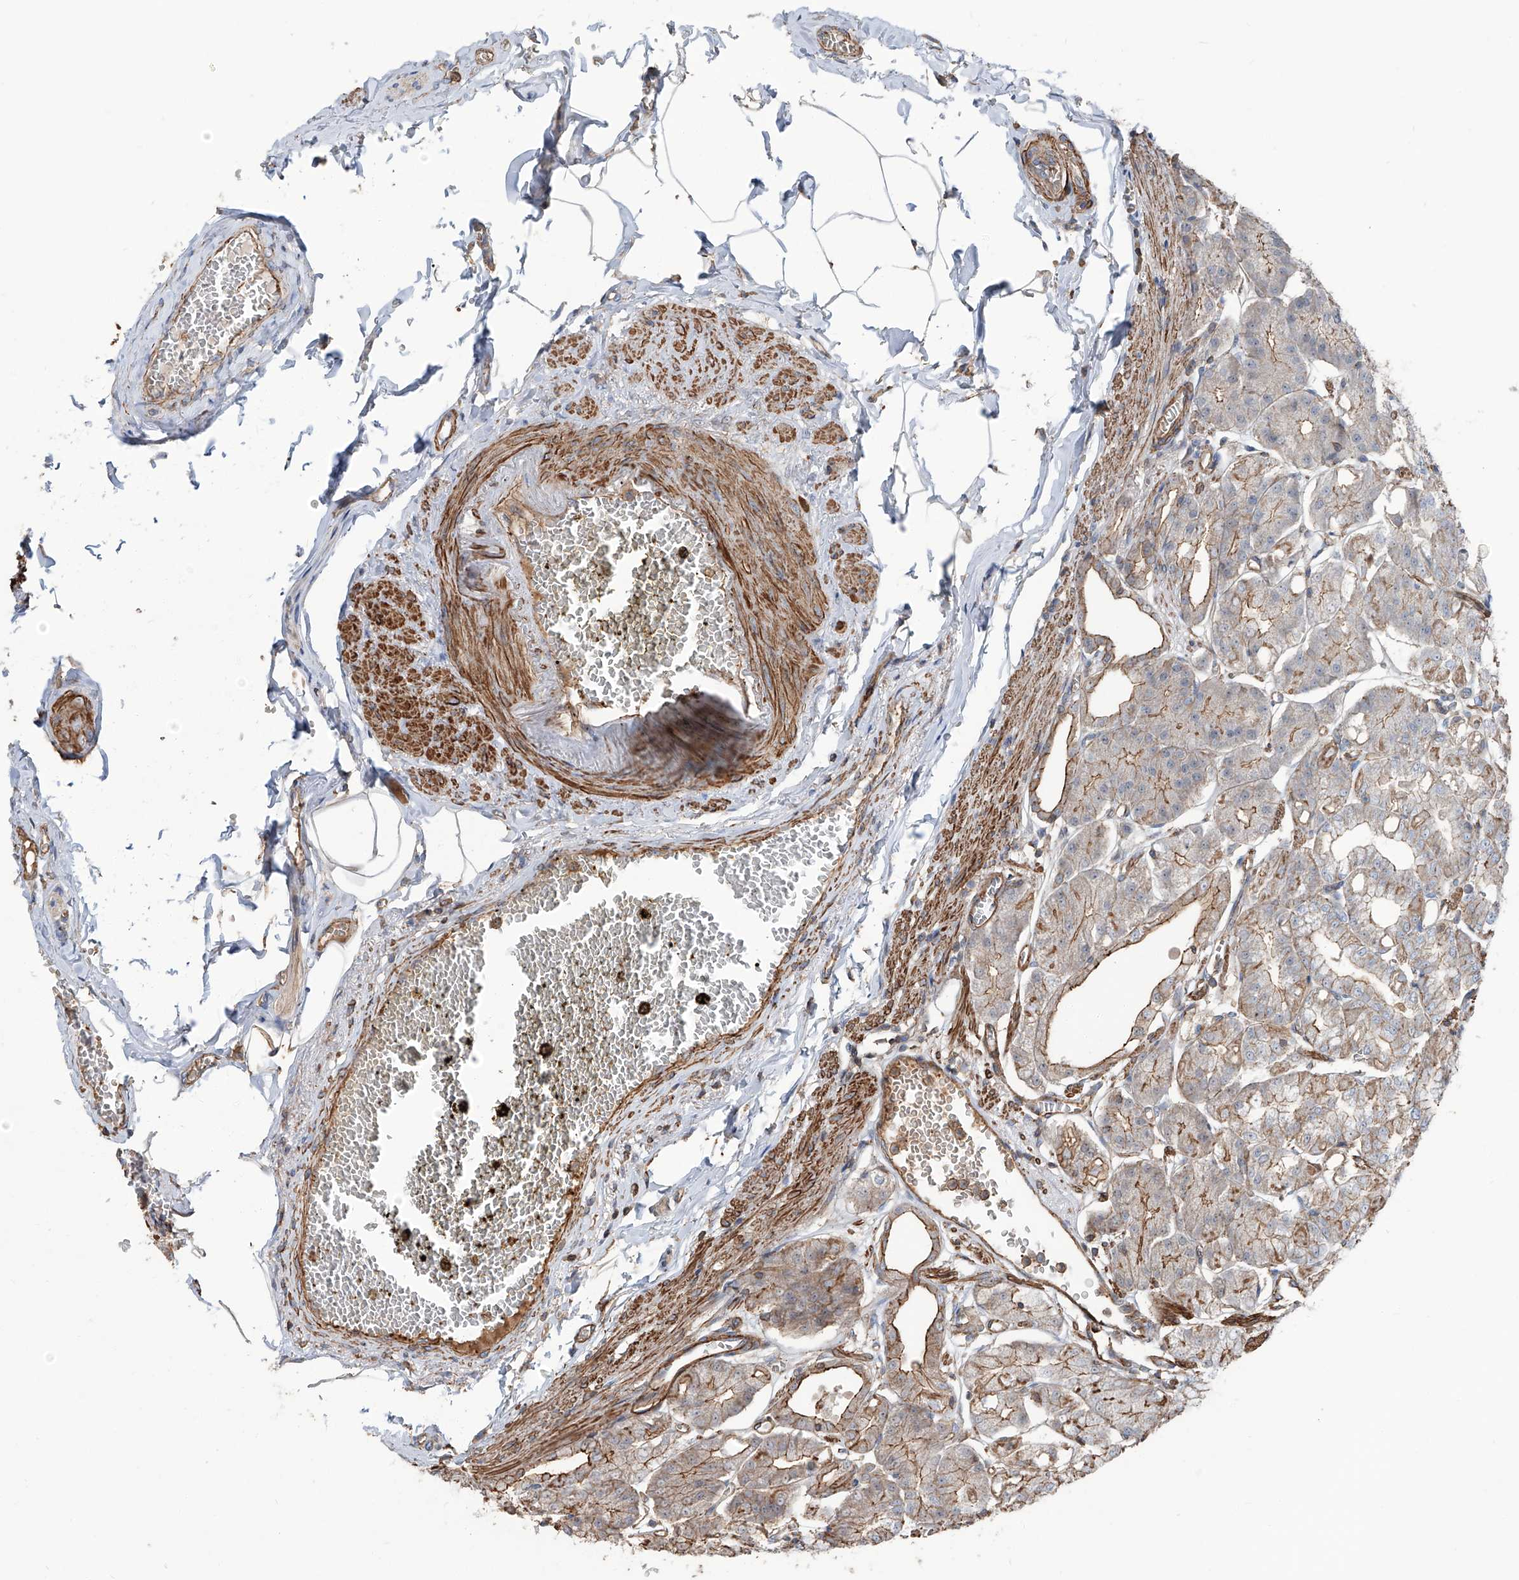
{"staining": {"intensity": "strong", "quantity": ">75%", "location": "cytoplasmic/membranous"}, "tissue": "stomach", "cell_type": "Glandular cells", "image_type": "normal", "snomed": [{"axis": "morphology", "description": "Normal tissue, NOS"}, {"axis": "topography", "description": "Stomach, lower"}], "caption": "DAB immunohistochemical staining of unremarkable human stomach demonstrates strong cytoplasmic/membranous protein positivity in approximately >75% of glandular cells.", "gene": "PIEZO2", "patient": {"sex": "male", "age": 71}}